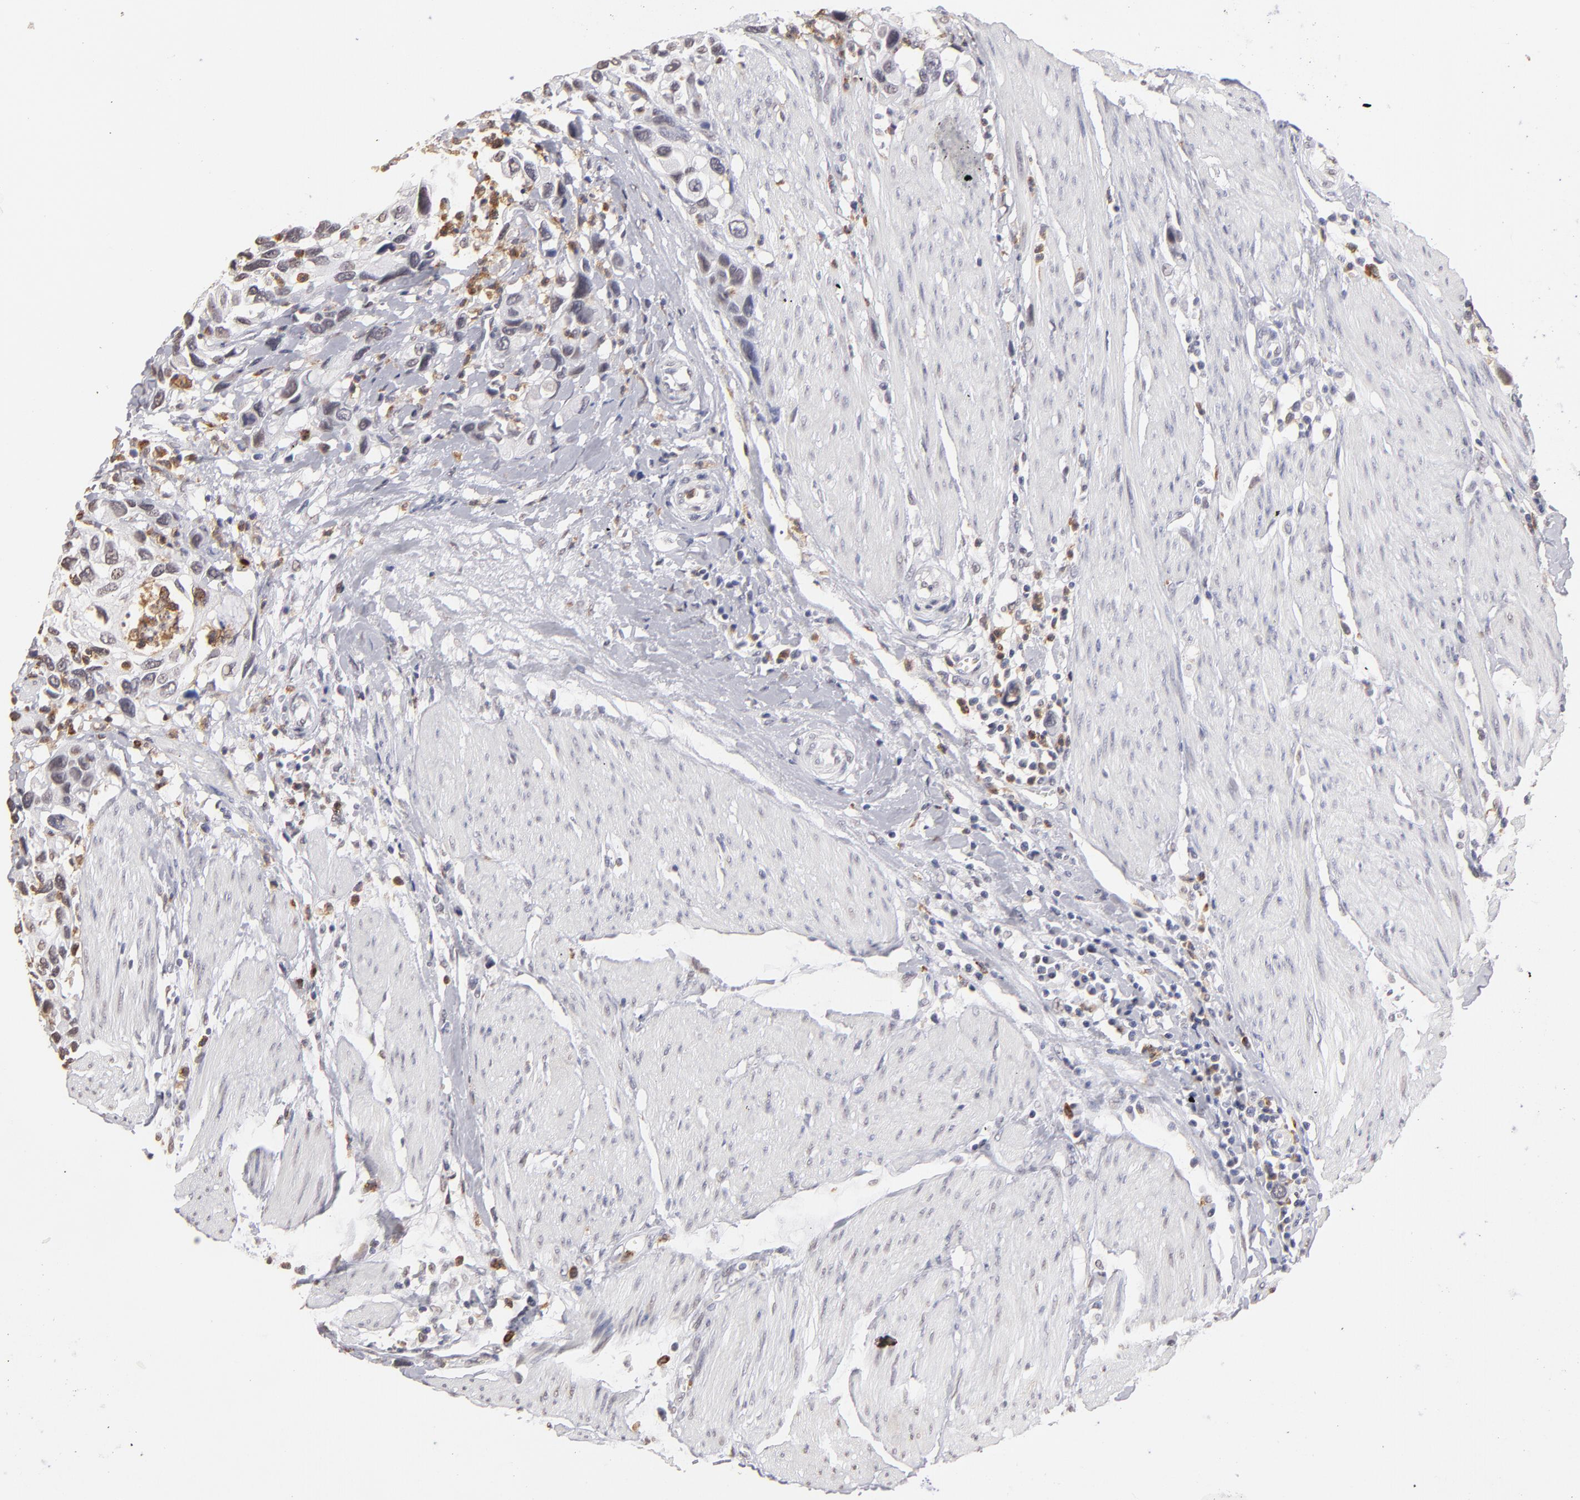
{"staining": {"intensity": "negative", "quantity": "none", "location": "none"}, "tissue": "urothelial cancer", "cell_type": "Tumor cells", "image_type": "cancer", "snomed": [{"axis": "morphology", "description": "Urothelial carcinoma, High grade"}, {"axis": "topography", "description": "Urinary bladder"}], "caption": "Immunohistochemistry of urothelial carcinoma (high-grade) reveals no expression in tumor cells.", "gene": "MGAM", "patient": {"sex": "male", "age": 66}}